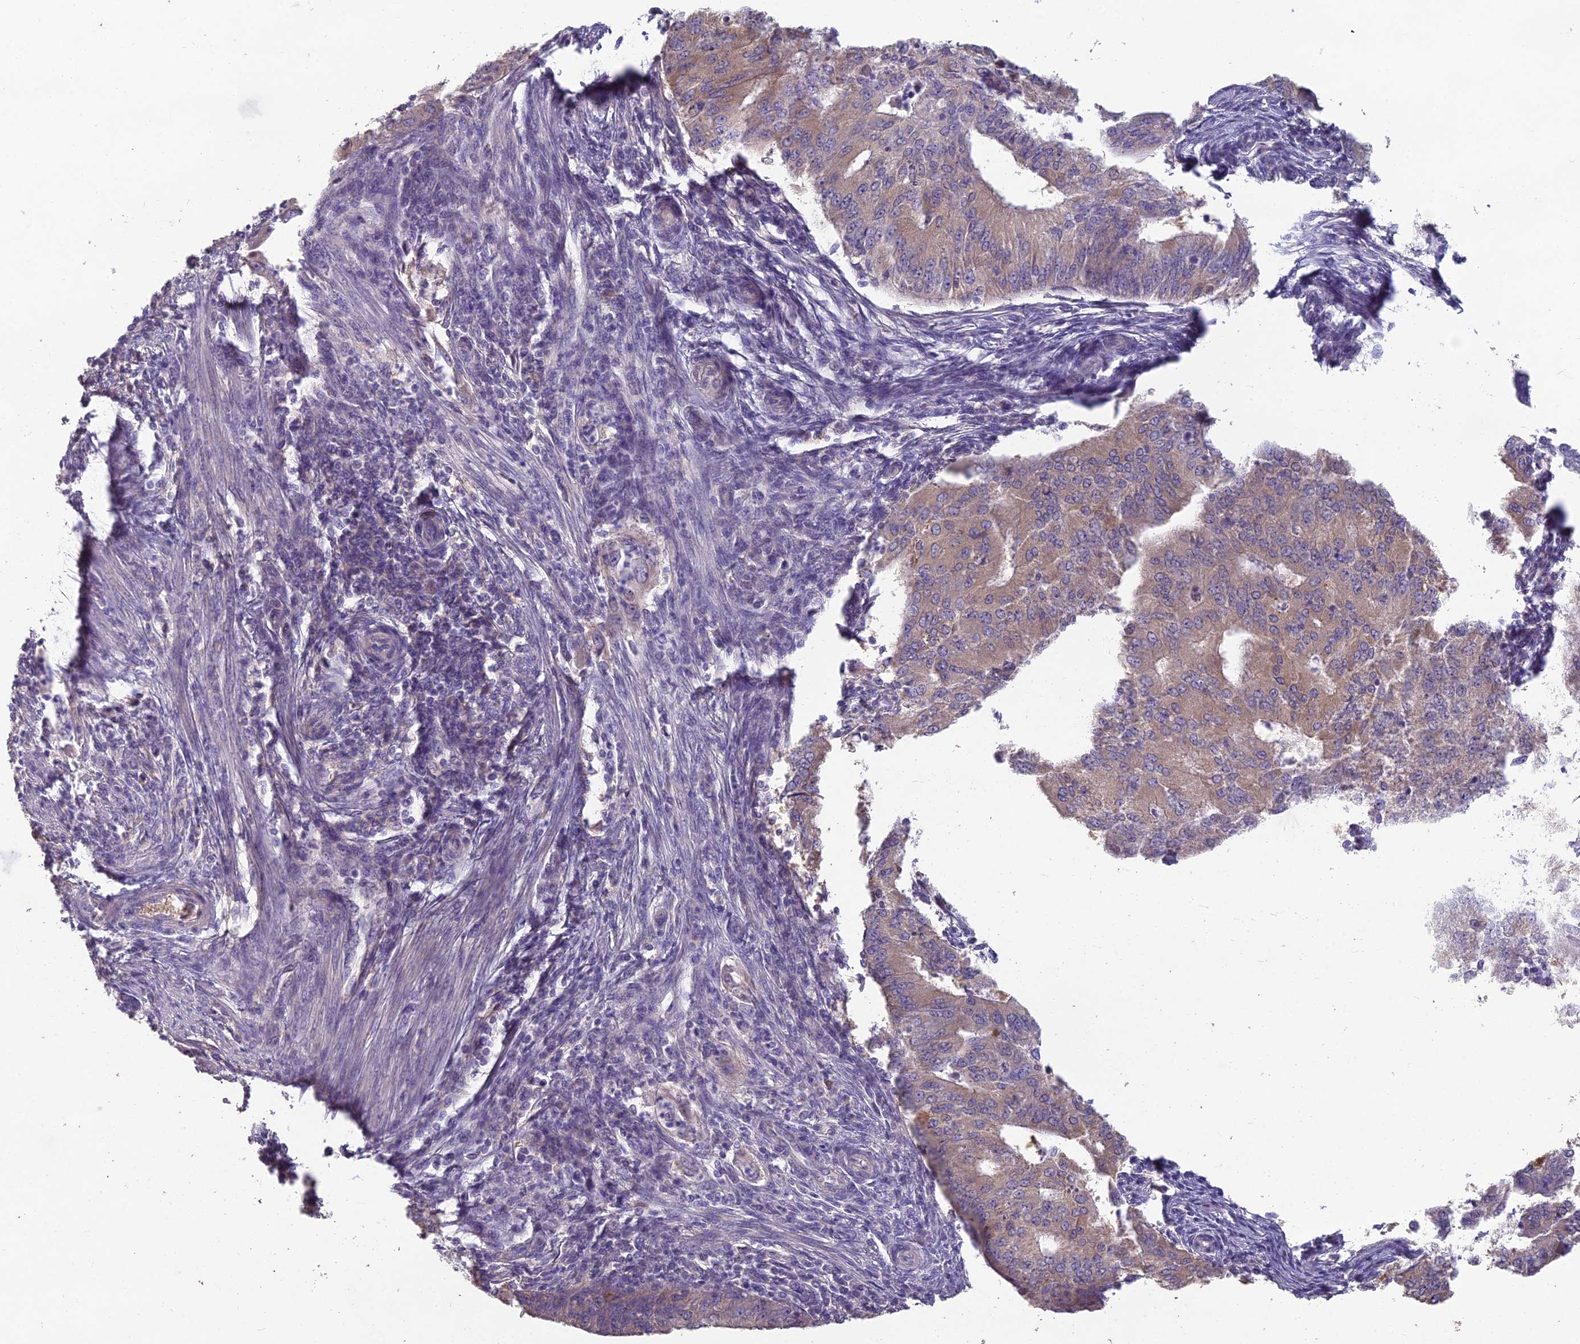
{"staining": {"intensity": "moderate", "quantity": "25%-75%", "location": "cytoplasmic/membranous"}, "tissue": "endometrial cancer", "cell_type": "Tumor cells", "image_type": "cancer", "snomed": [{"axis": "morphology", "description": "Adenocarcinoma, NOS"}, {"axis": "topography", "description": "Endometrium"}], "caption": "High-power microscopy captured an immunohistochemistry (IHC) photomicrograph of adenocarcinoma (endometrial), revealing moderate cytoplasmic/membranous expression in about 25%-75% of tumor cells.", "gene": "CEACAM16", "patient": {"sex": "female", "age": 50}}